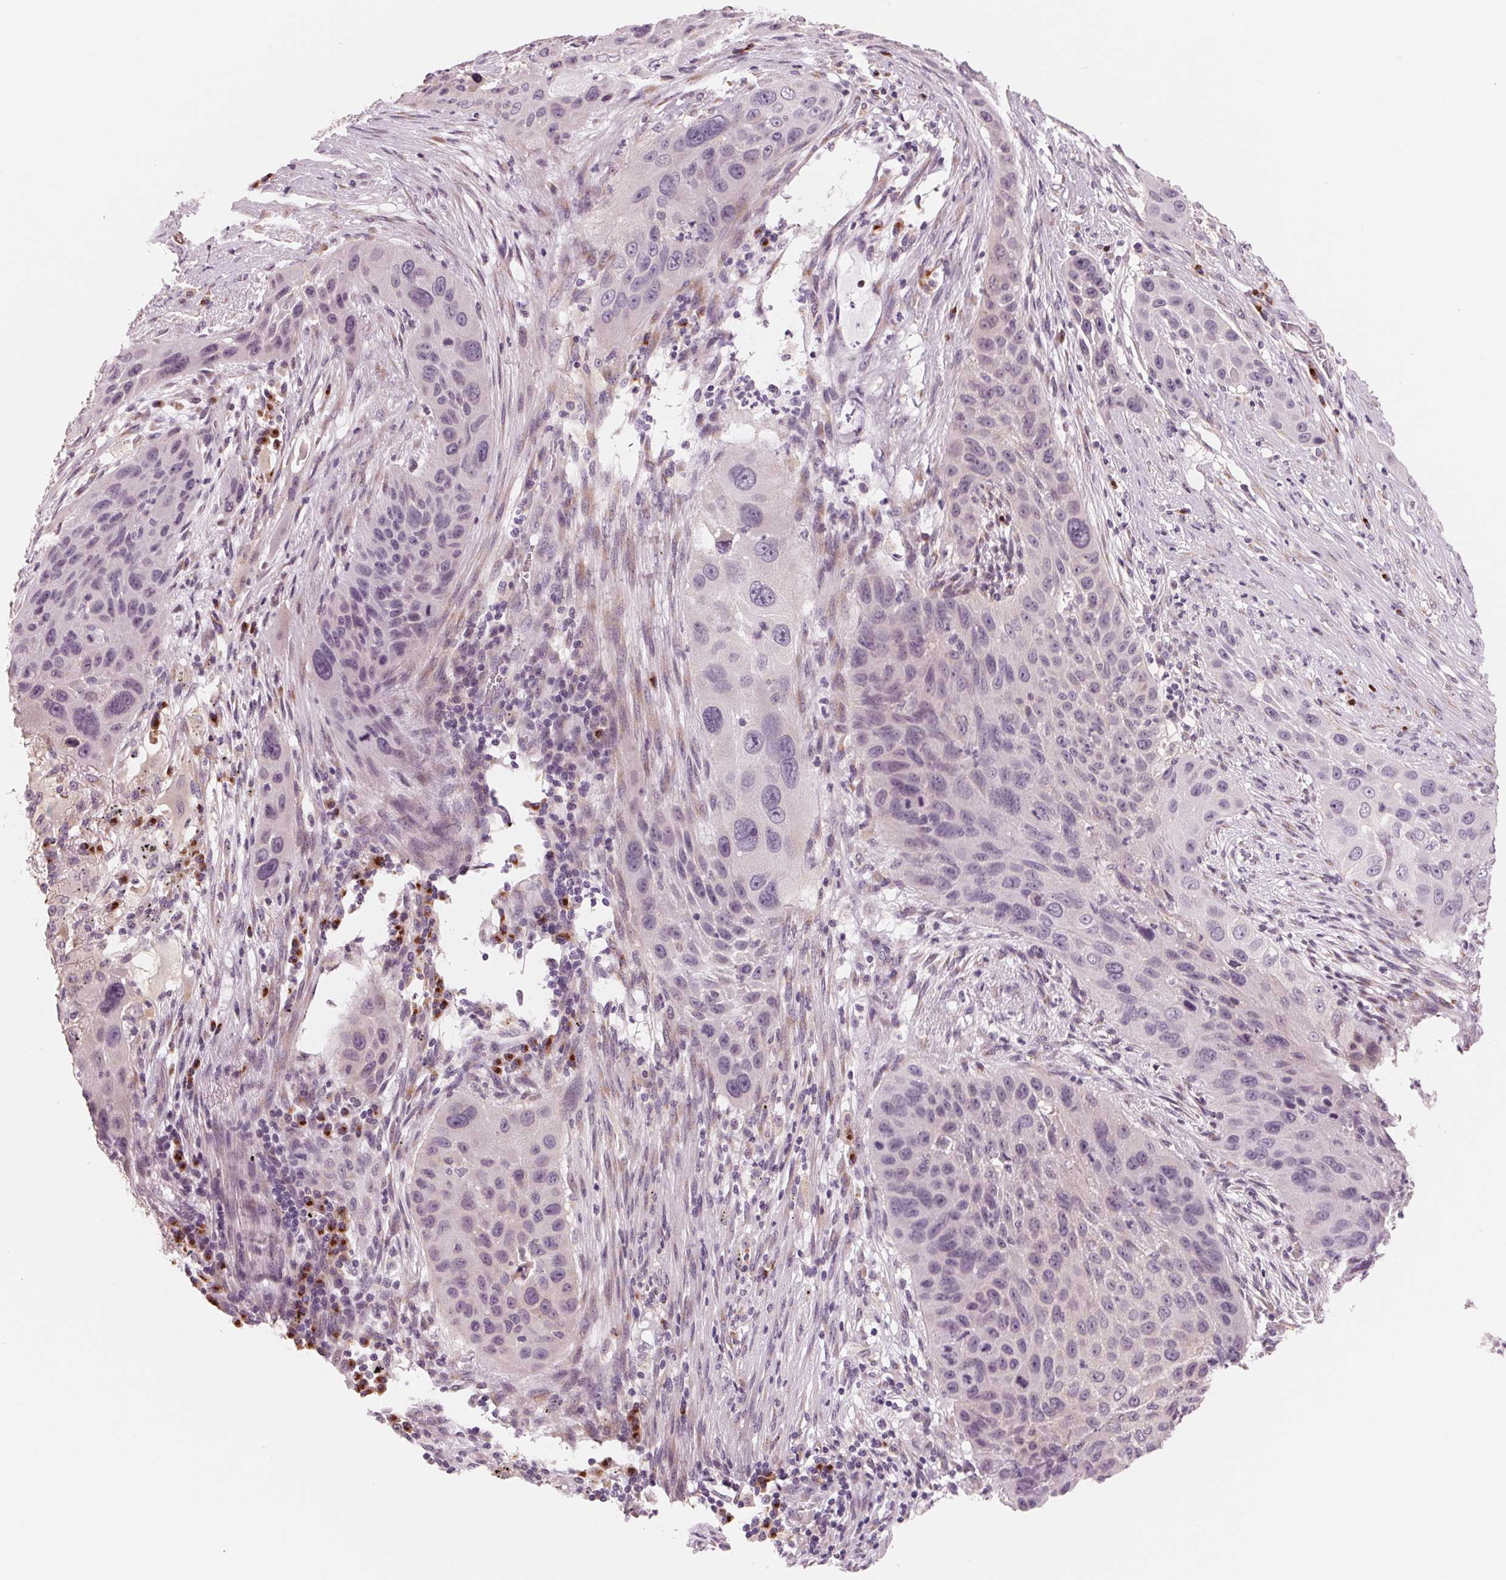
{"staining": {"intensity": "negative", "quantity": "none", "location": "none"}, "tissue": "lung cancer", "cell_type": "Tumor cells", "image_type": "cancer", "snomed": [{"axis": "morphology", "description": "Squamous cell carcinoma, NOS"}, {"axis": "topography", "description": "Lung"}], "caption": "This is an immunohistochemistry (IHC) photomicrograph of lung squamous cell carcinoma. There is no staining in tumor cells.", "gene": "IL9R", "patient": {"sex": "male", "age": 63}}